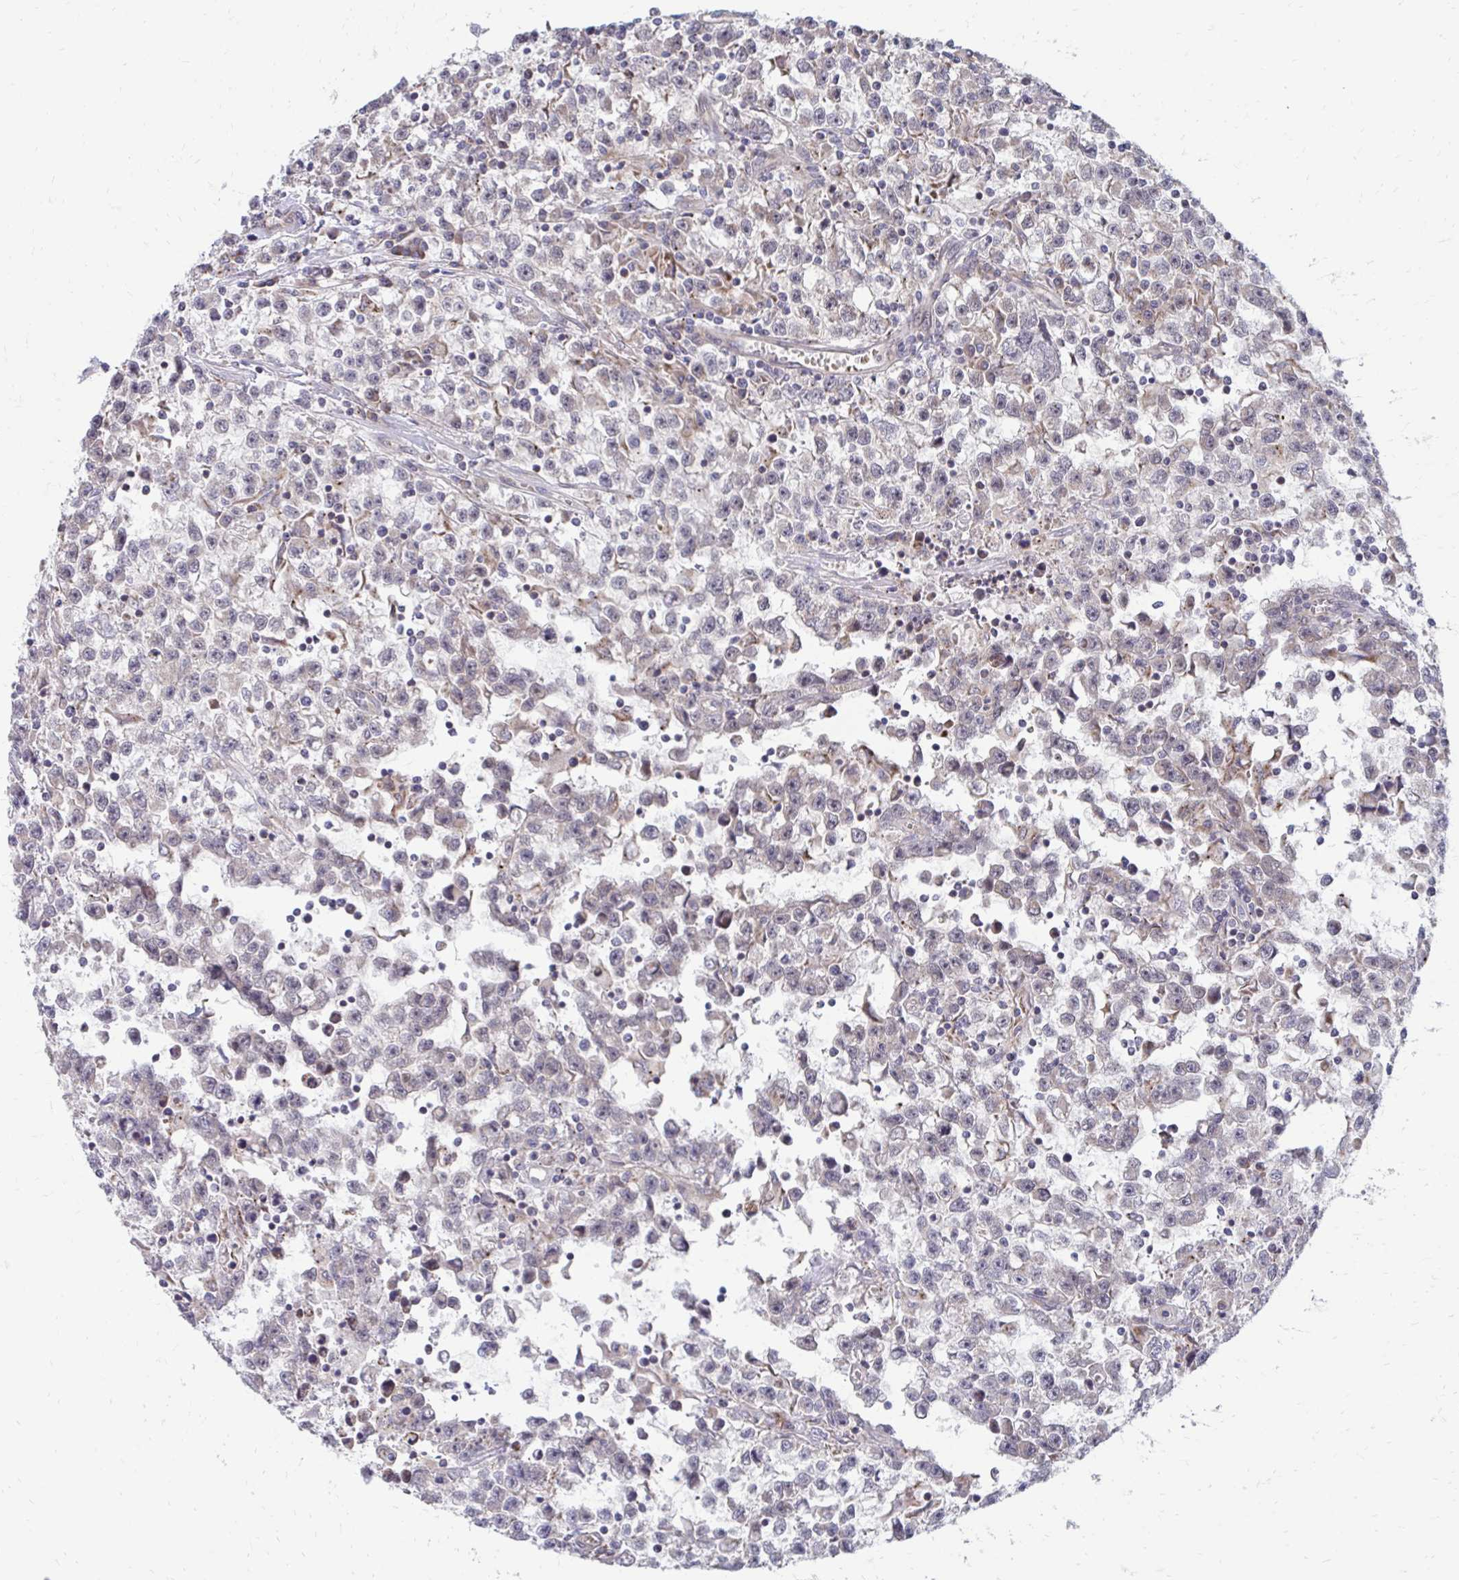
{"staining": {"intensity": "negative", "quantity": "none", "location": "none"}, "tissue": "testis cancer", "cell_type": "Tumor cells", "image_type": "cancer", "snomed": [{"axis": "morphology", "description": "Seminoma, NOS"}, {"axis": "topography", "description": "Testis"}], "caption": "High magnification brightfield microscopy of testis cancer (seminoma) stained with DAB (3,3'-diaminobenzidine) (brown) and counterstained with hematoxylin (blue): tumor cells show no significant expression.", "gene": "ITPR2", "patient": {"sex": "male", "age": 31}}